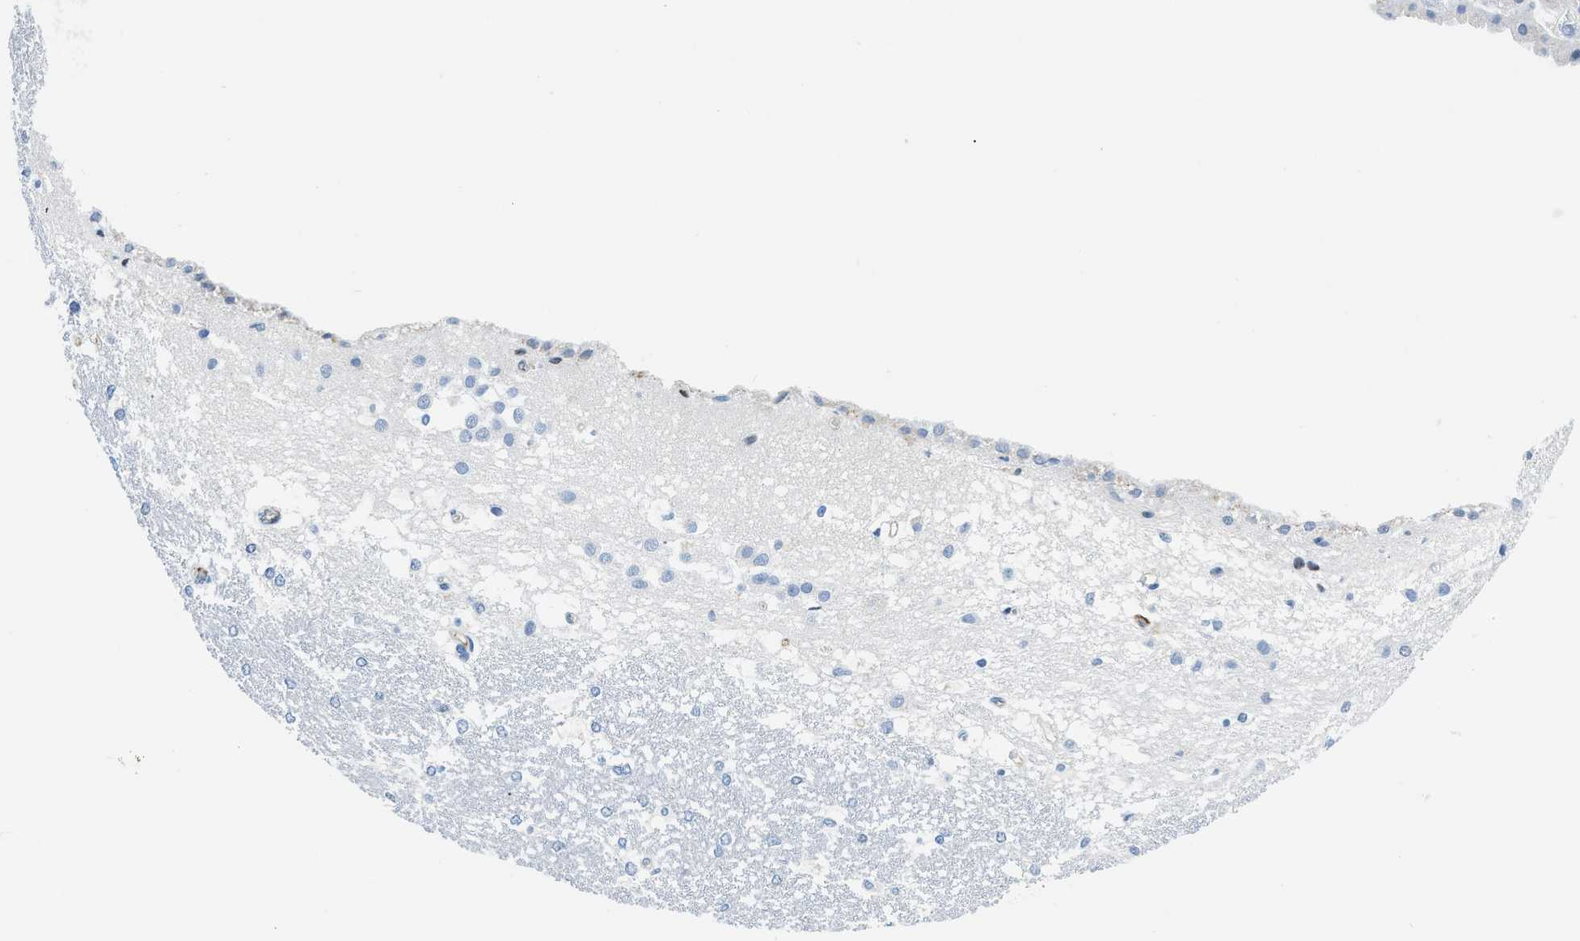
{"staining": {"intensity": "negative", "quantity": "none", "location": "none"}, "tissue": "hippocampus", "cell_type": "Glial cells", "image_type": "normal", "snomed": [{"axis": "morphology", "description": "Normal tissue, NOS"}, {"axis": "topography", "description": "Hippocampus"}], "caption": "The image displays no significant staining in glial cells of hippocampus. The staining is performed using DAB brown chromogen with nuclei counter-stained in using hematoxylin.", "gene": "MBL2", "patient": {"sex": "female", "age": 19}}